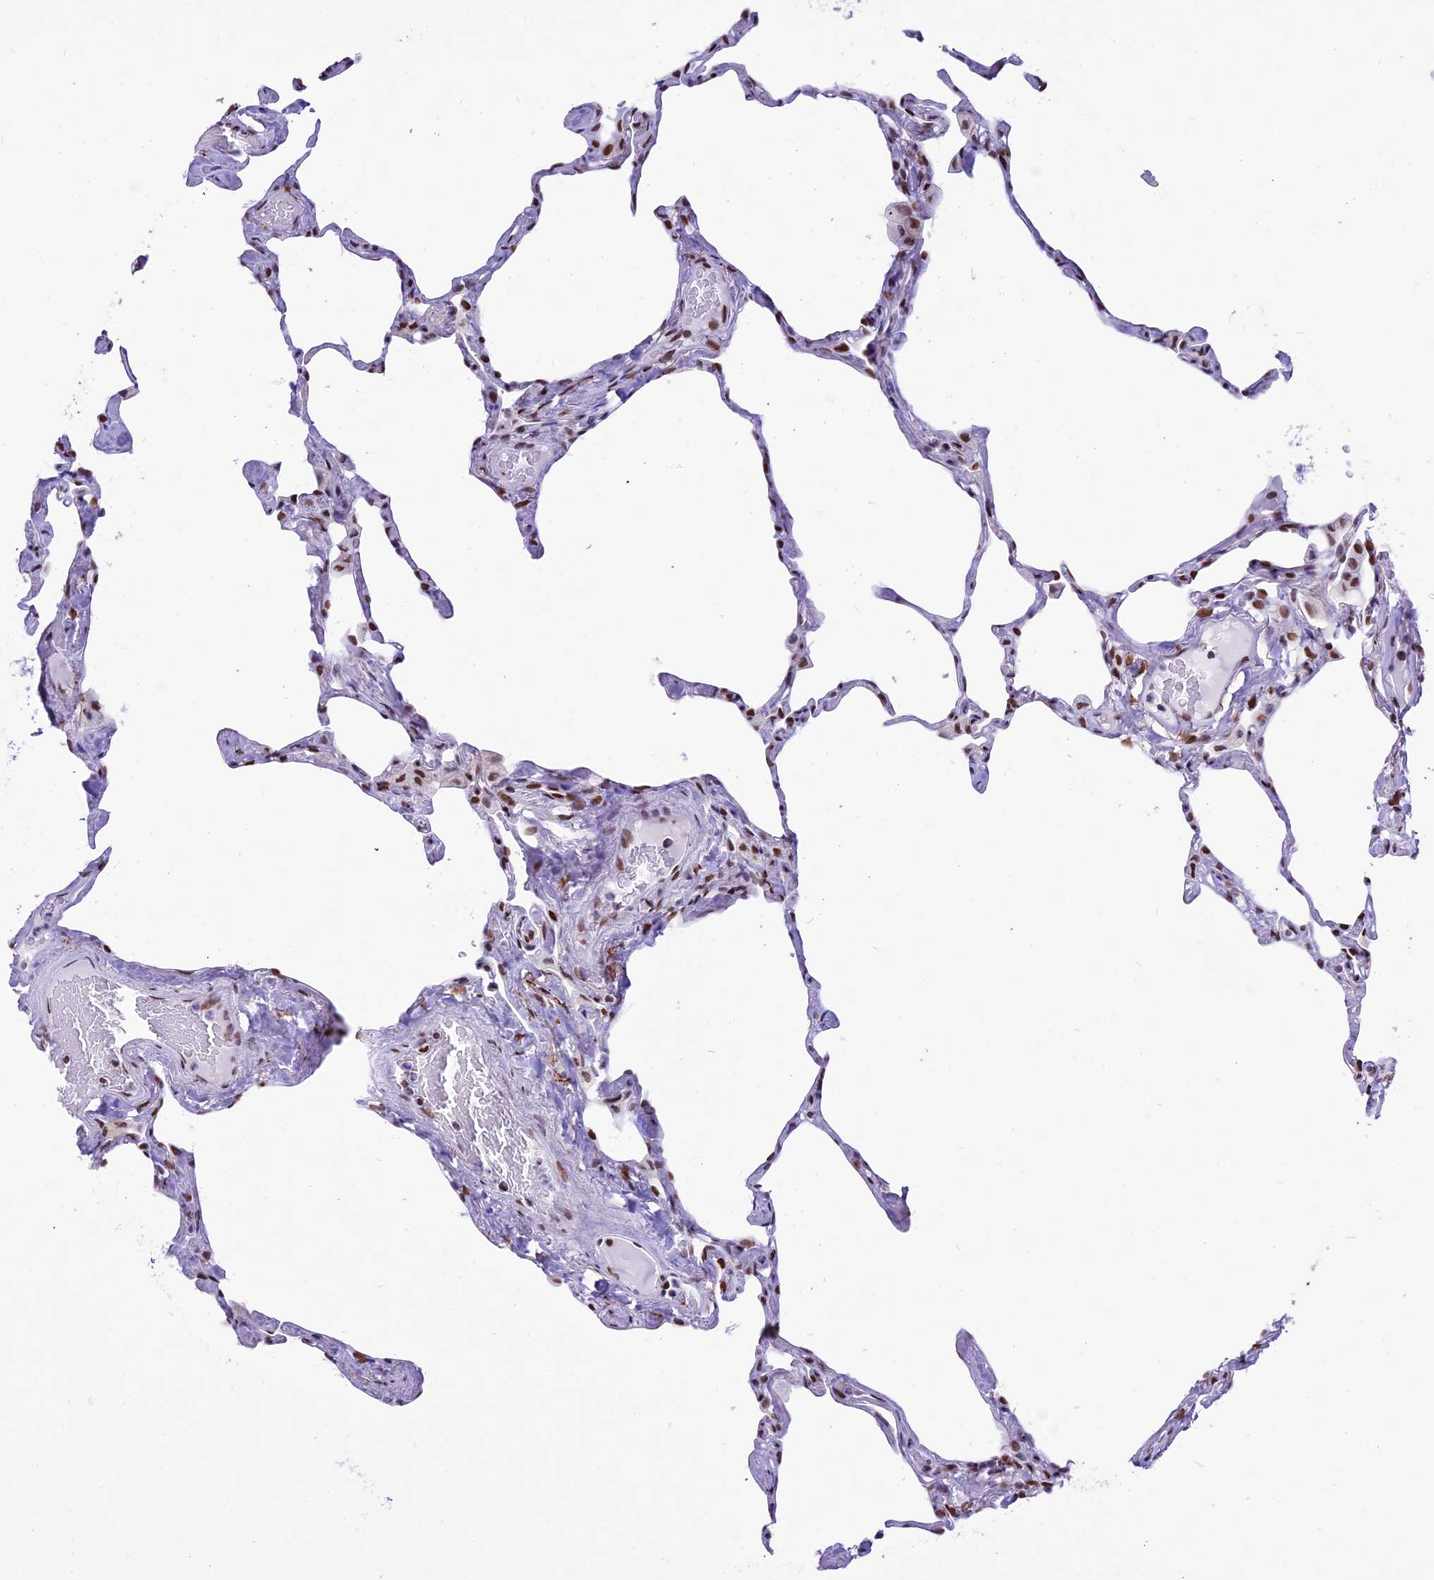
{"staining": {"intensity": "moderate", "quantity": "25%-75%", "location": "nuclear"}, "tissue": "lung", "cell_type": "Alveolar cells", "image_type": "normal", "snomed": [{"axis": "morphology", "description": "Normal tissue, NOS"}, {"axis": "topography", "description": "Lung"}], "caption": "High-power microscopy captured an IHC micrograph of unremarkable lung, revealing moderate nuclear staining in about 25%-75% of alveolar cells.", "gene": "RPS6KB1", "patient": {"sex": "male", "age": 65}}